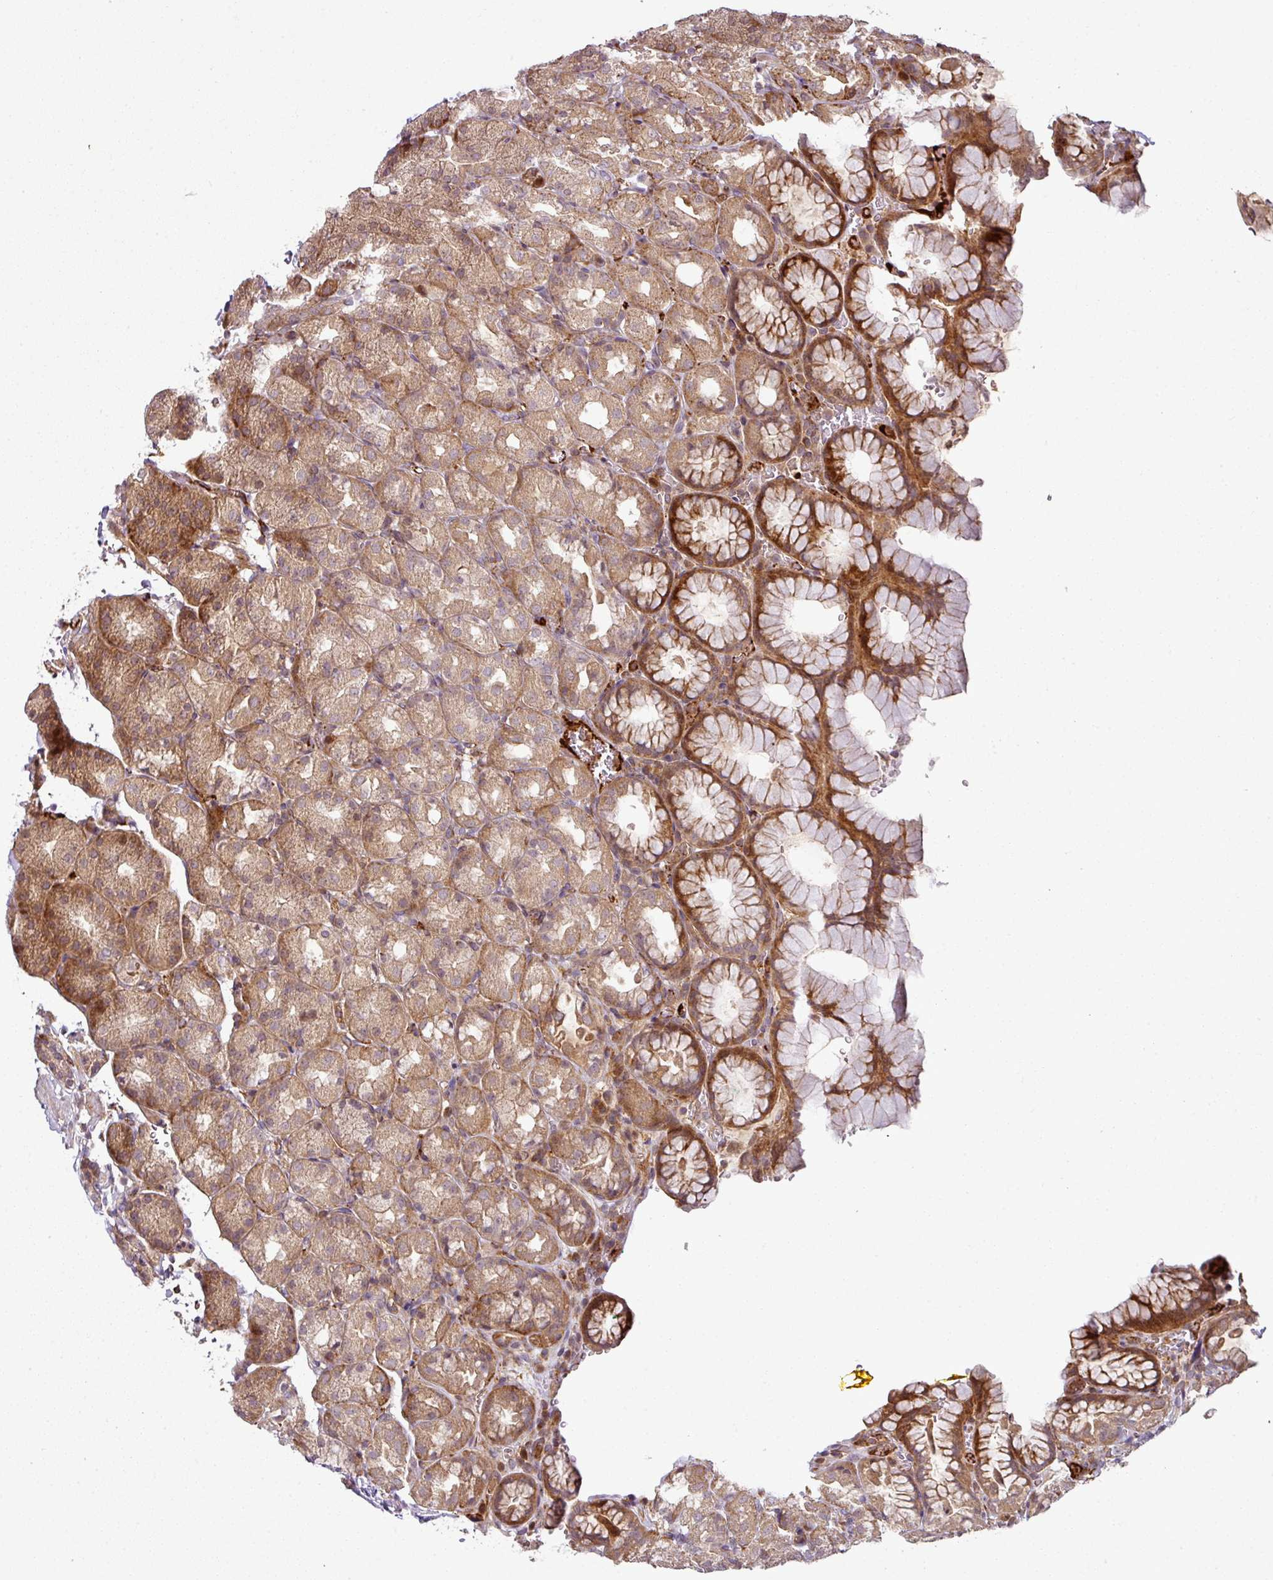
{"staining": {"intensity": "moderate", "quantity": ">75%", "location": "cytoplasmic/membranous,nuclear"}, "tissue": "stomach", "cell_type": "Glandular cells", "image_type": "normal", "snomed": [{"axis": "morphology", "description": "Normal tissue, NOS"}, {"axis": "topography", "description": "Stomach, upper"}], "caption": "An immunohistochemistry photomicrograph of normal tissue is shown. Protein staining in brown shows moderate cytoplasmic/membranous,nuclear positivity in stomach within glandular cells. The staining was performed using DAB (3,3'-diaminobenzidine), with brown indicating positive protein expression. Nuclei are stained blue with hematoxylin.", "gene": "ATAT1", "patient": {"sex": "female", "age": 81}}